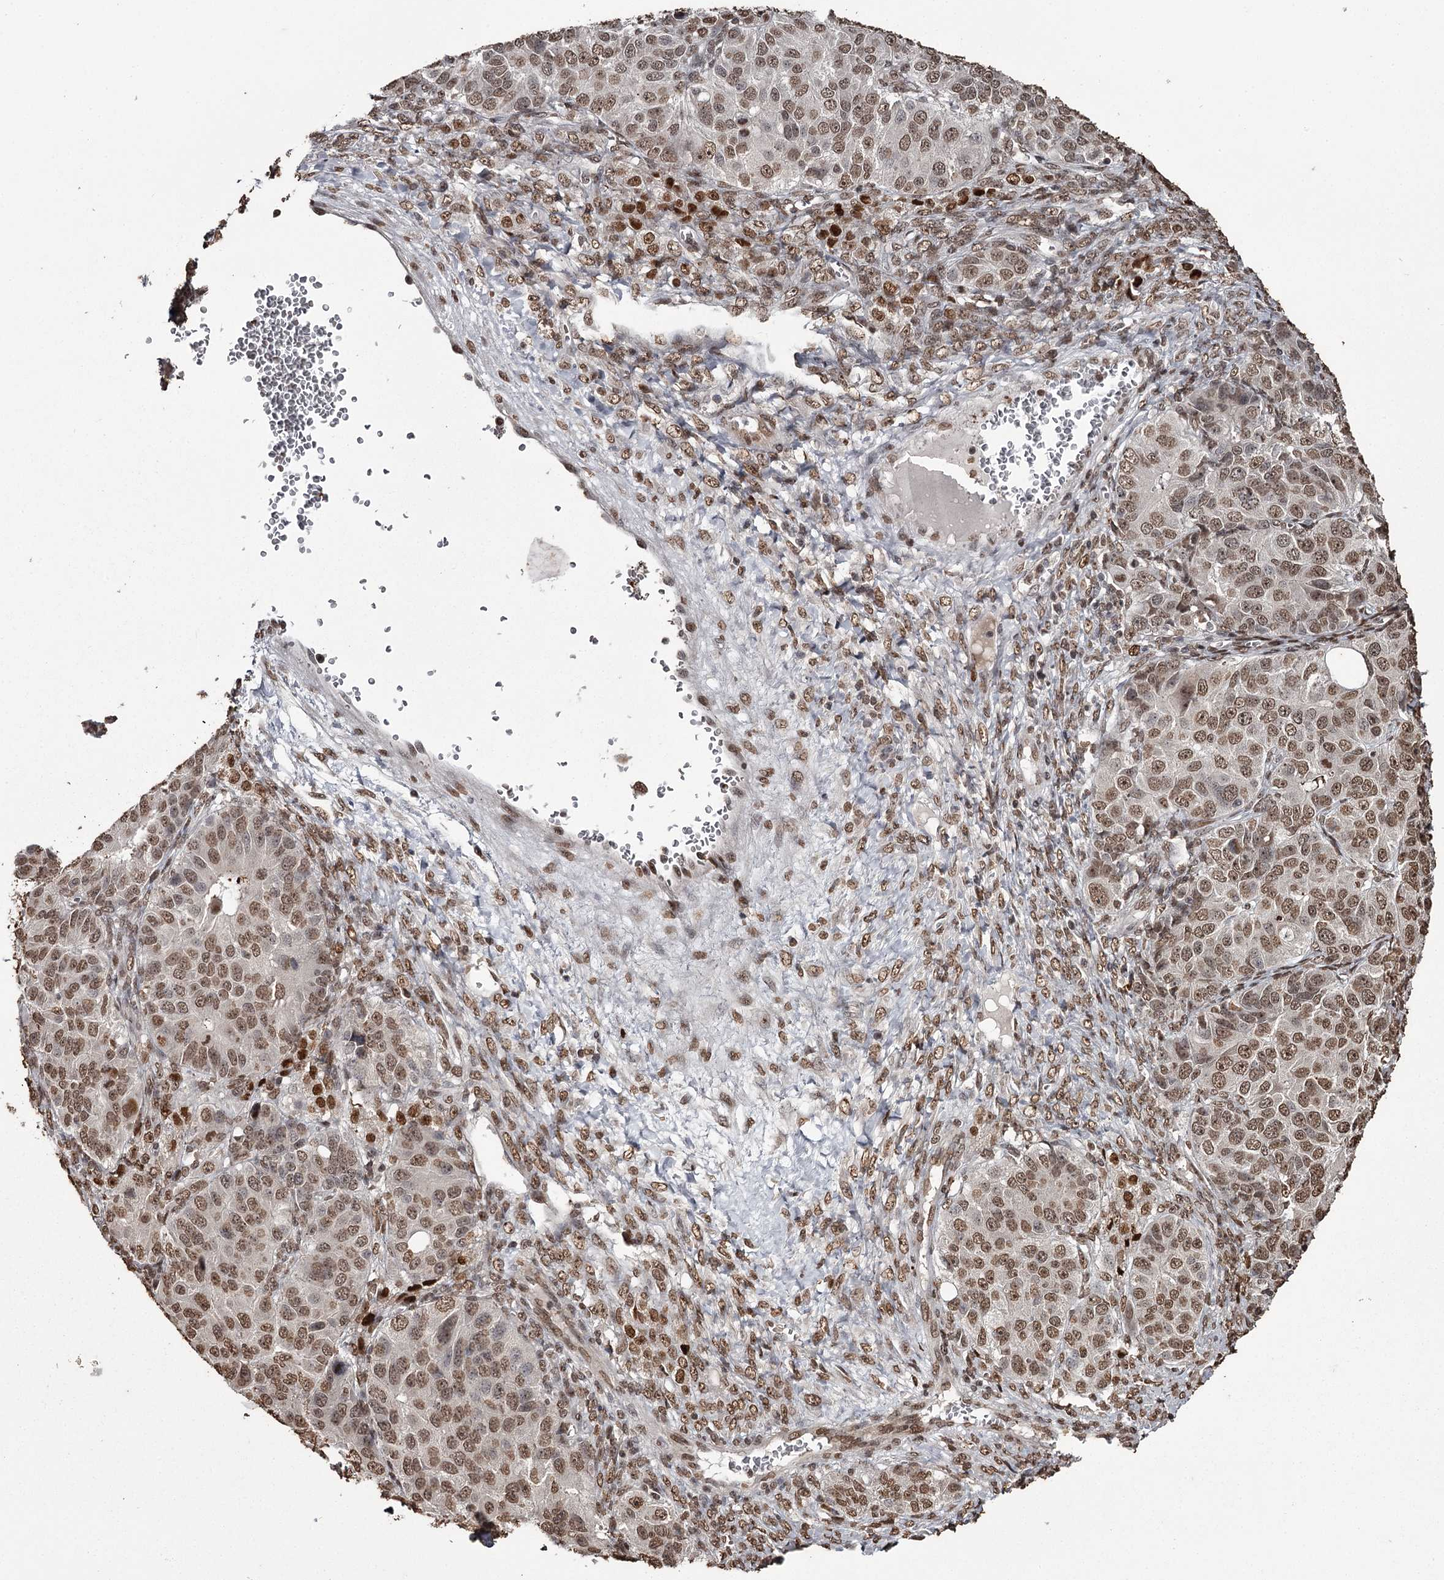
{"staining": {"intensity": "moderate", "quantity": ">75%", "location": "nuclear"}, "tissue": "ovarian cancer", "cell_type": "Tumor cells", "image_type": "cancer", "snomed": [{"axis": "morphology", "description": "Carcinoma, endometroid"}, {"axis": "topography", "description": "Ovary"}], "caption": "IHC (DAB) staining of human endometroid carcinoma (ovarian) demonstrates moderate nuclear protein positivity in about >75% of tumor cells.", "gene": "THYN1", "patient": {"sex": "female", "age": 51}}